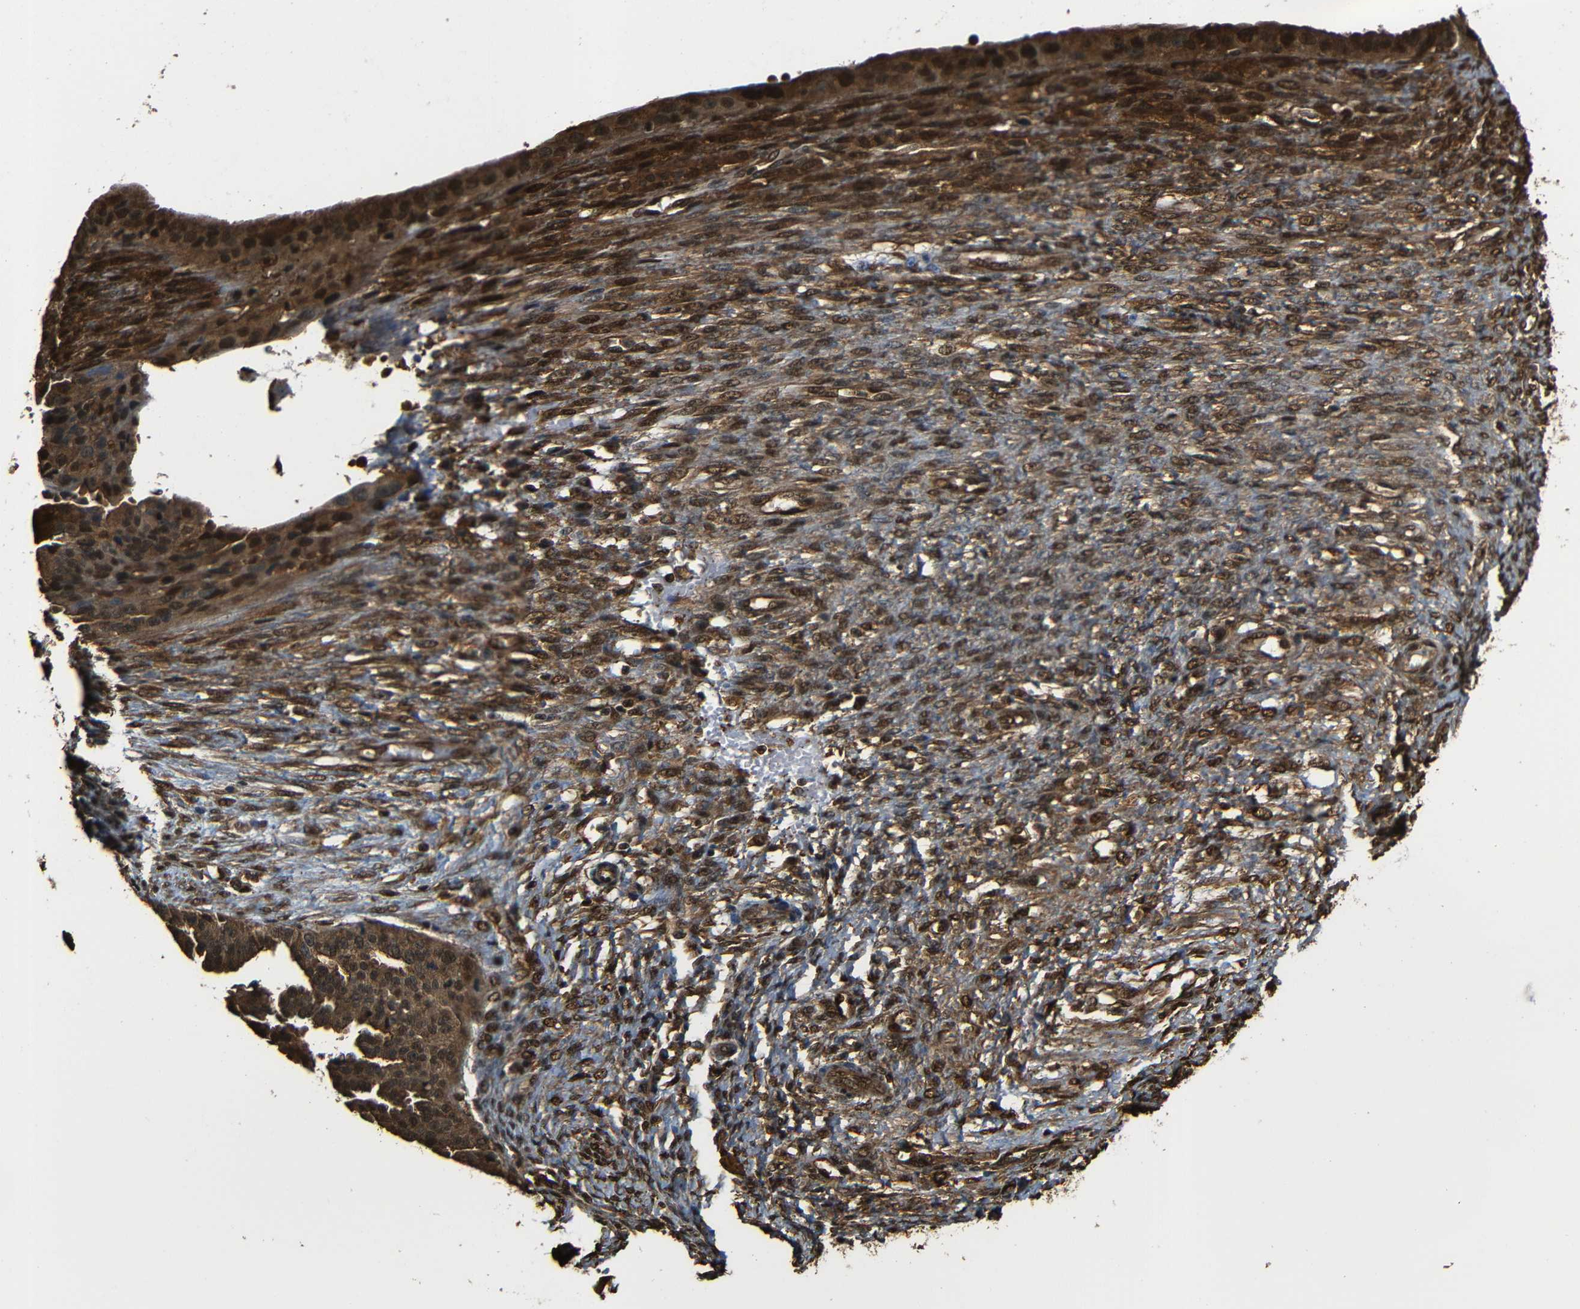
{"staining": {"intensity": "strong", "quantity": ">75%", "location": "cytoplasmic/membranous,nuclear"}, "tissue": "ovarian cancer", "cell_type": "Tumor cells", "image_type": "cancer", "snomed": [{"axis": "morphology", "description": "Cystadenocarcinoma, serous, NOS"}, {"axis": "topography", "description": "Ovary"}], "caption": "Ovarian cancer (serous cystadenocarcinoma) stained for a protein (brown) demonstrates strong cytoplasmic/membranous and nuclear positive expression in about >75% of tumor cells.", "gene": "VCP", "patient": {"sex": "female", "age": 58}}